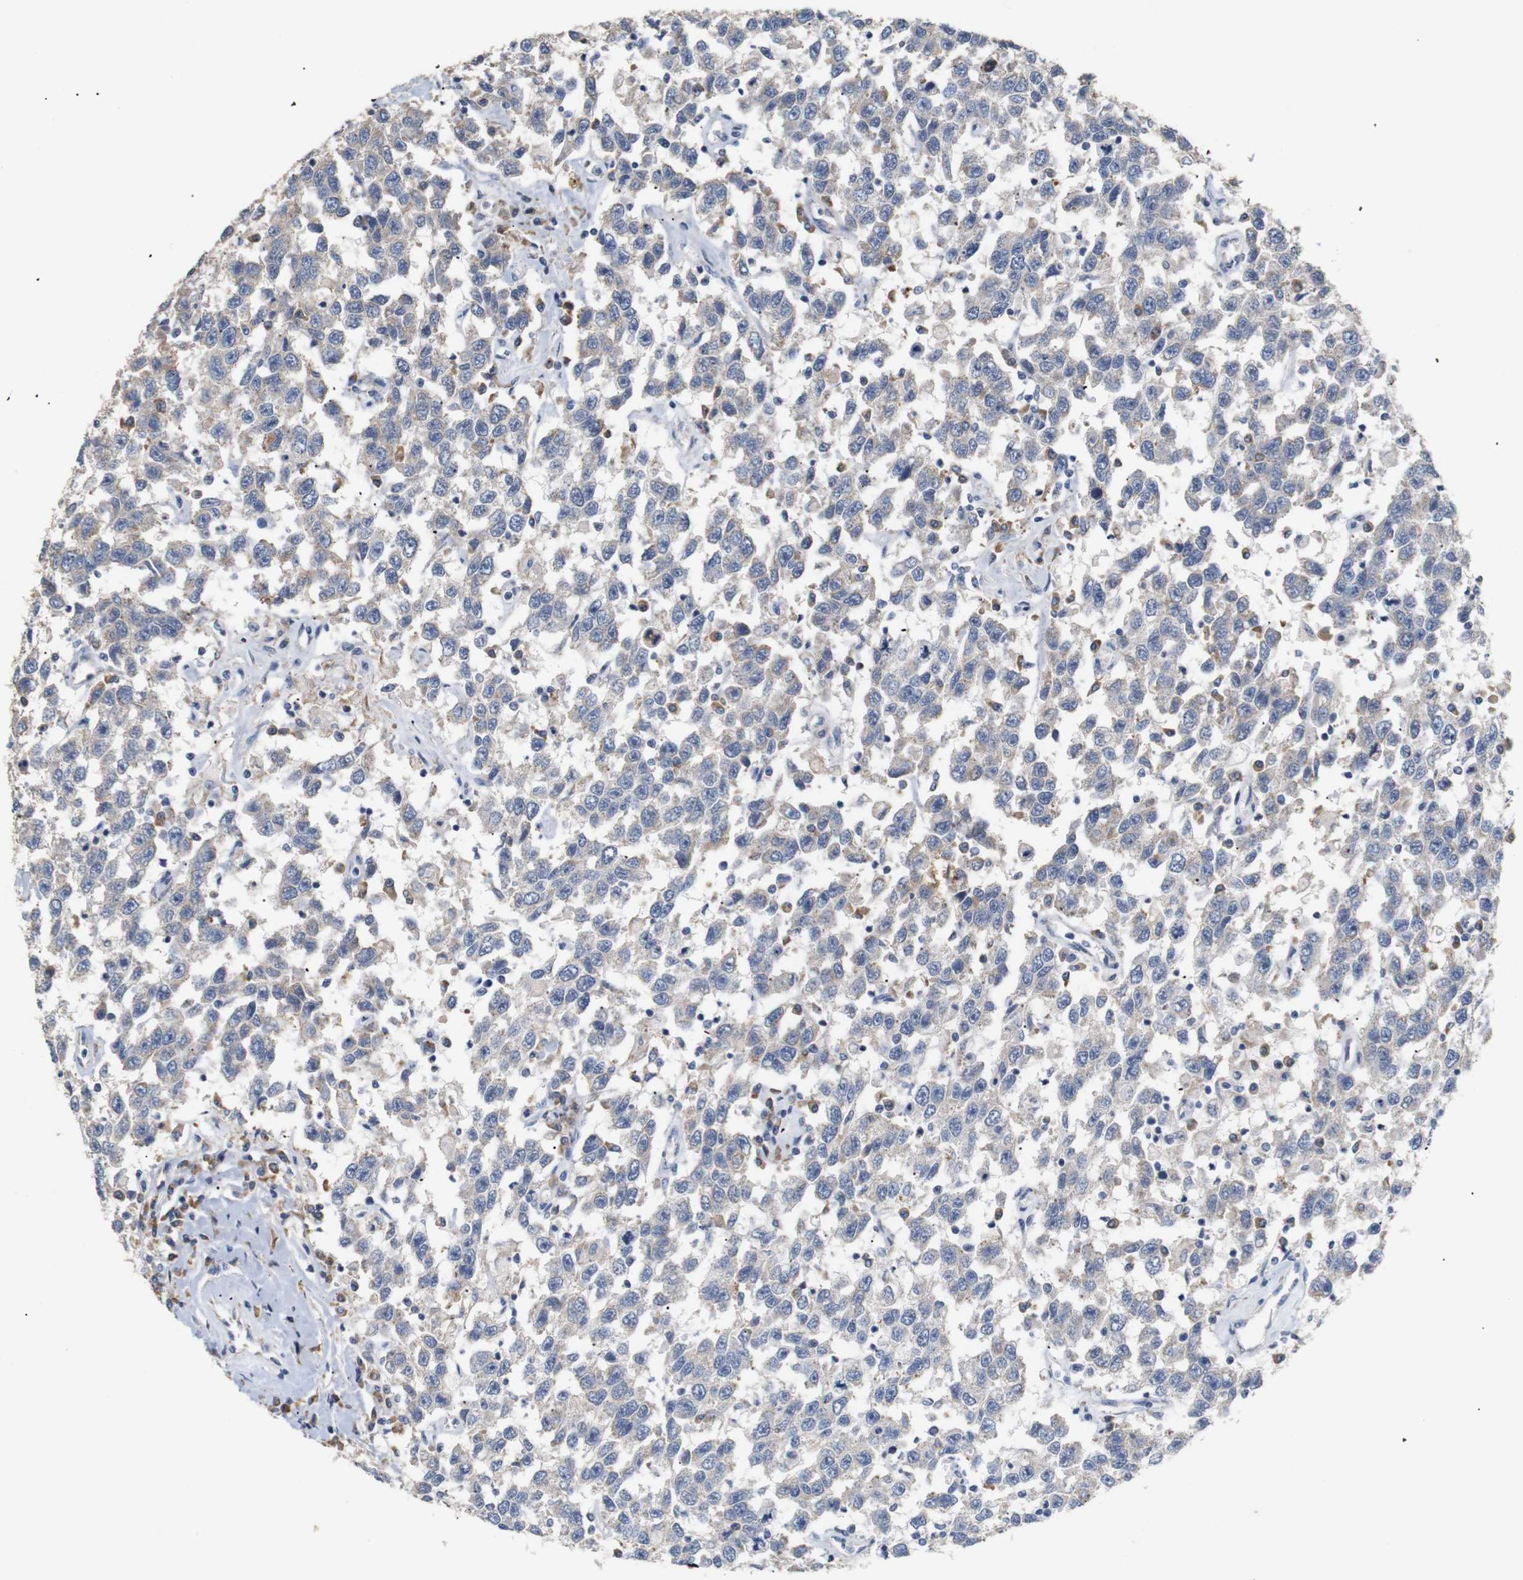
{"staining": {"intensity": "weak", "quantity": "<25%", "location": "cytoplasmic/membranous"}, "tissue": "testis cancer", "cell_type": "Tumor cells", "image_type": "cancer", "snomed": [{"axis": "morphology", "description": "Seminoma, NOS"}, {"axis": "topography", "description": "Testis"}], "caption": "DAB (3,3'-diaminobenzidine) immunohistochemical staining of testis cancer (seminoma) shows no significant staining in tumor cells.", "gene": "TRIM5", "patient": {"sex": "male", "age": 41}}